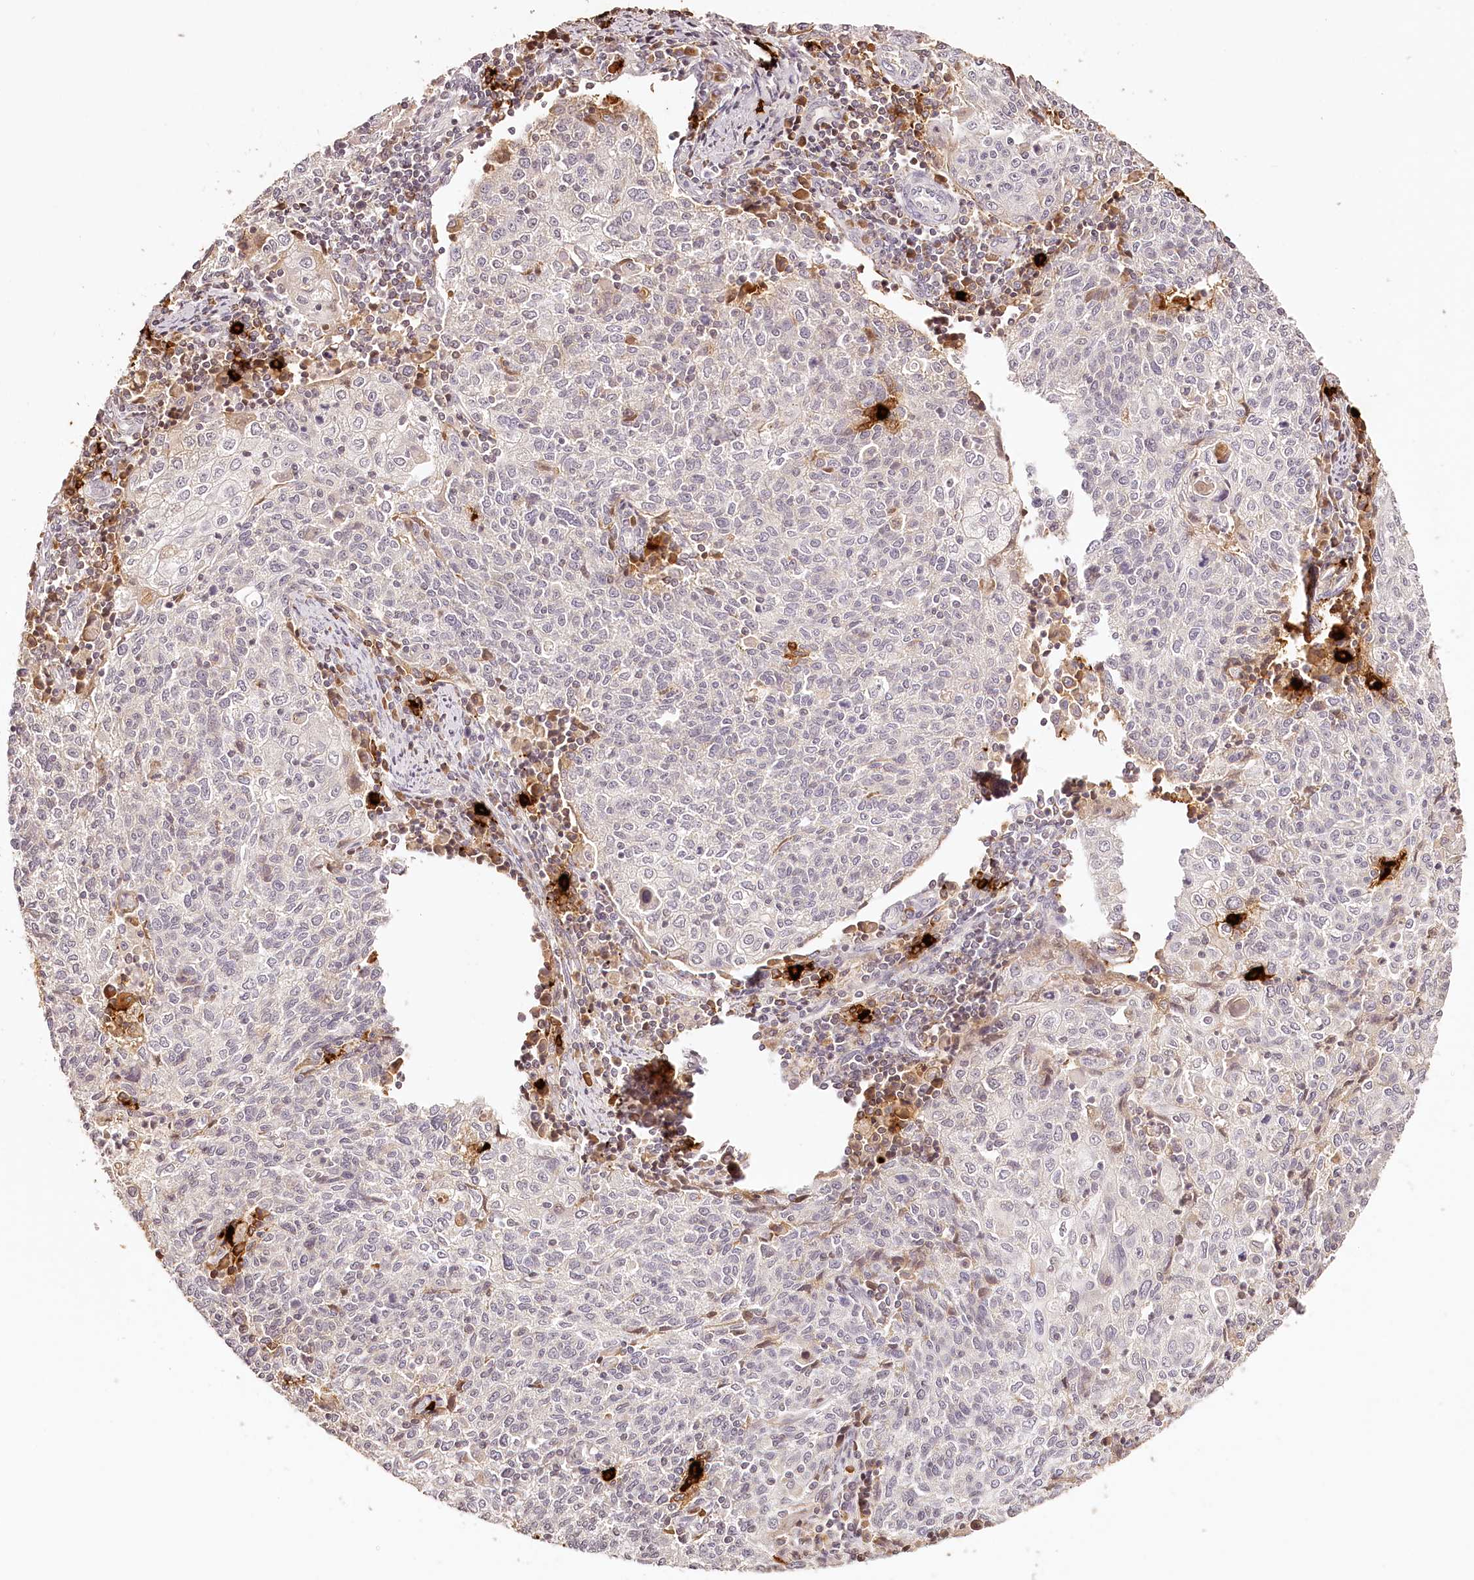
{"staining": {"intensity": "negative", "quantity": "none", "location": "none"}, "tissue": "cervical cancer", "cell_type": "Tumor cells", "image_type": "cancer", "snomed": [{"axis": "morphology", "description": "Squamous cell carcinoma, NOS"}, {"axis": "topography", "description": "Cervix"}], "caption": "Protein analysis of squamous cell carcinoma (cervical) reveals no significant expression in tumor cells. Brightfield microscopy of IHC stained with DAB (3,3'-diaminobenzidine) (brown) and hematoxylin (blue), captured at high magnification.", "gene": "SYNGR1", "patient": {"sex": "female", "age": 48}}